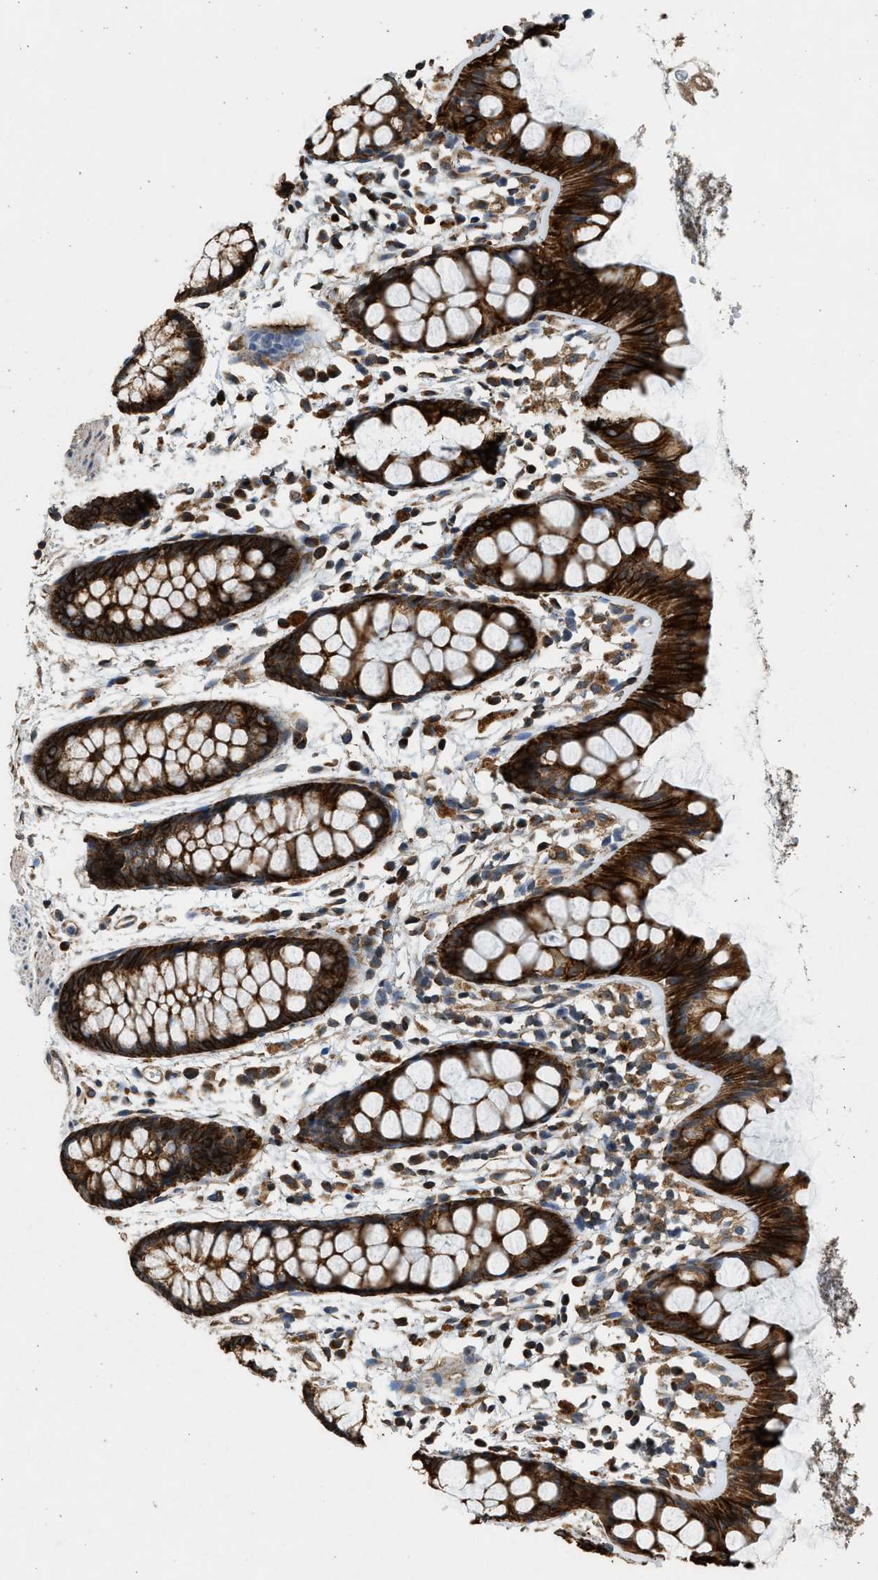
{"staining": {"intensity": "strong", "quantity": ">75%", "location": "cytoplasmic/membranous"}, "tissue": "rectum", "cell_type": "Glandular cells", "image_type": "normal", "snomed": [{"axis": "morphology", "description": "Normal tissue, NOS"}, {"axis": "topography", "description": "Rectum"}], "caption": "Strong cytoplasmic/membranous protein staining is present in approximately >75% of glandular cells in rectum.", "gene": "PCLO", "patient": {"sex": "female", "age": 66}}